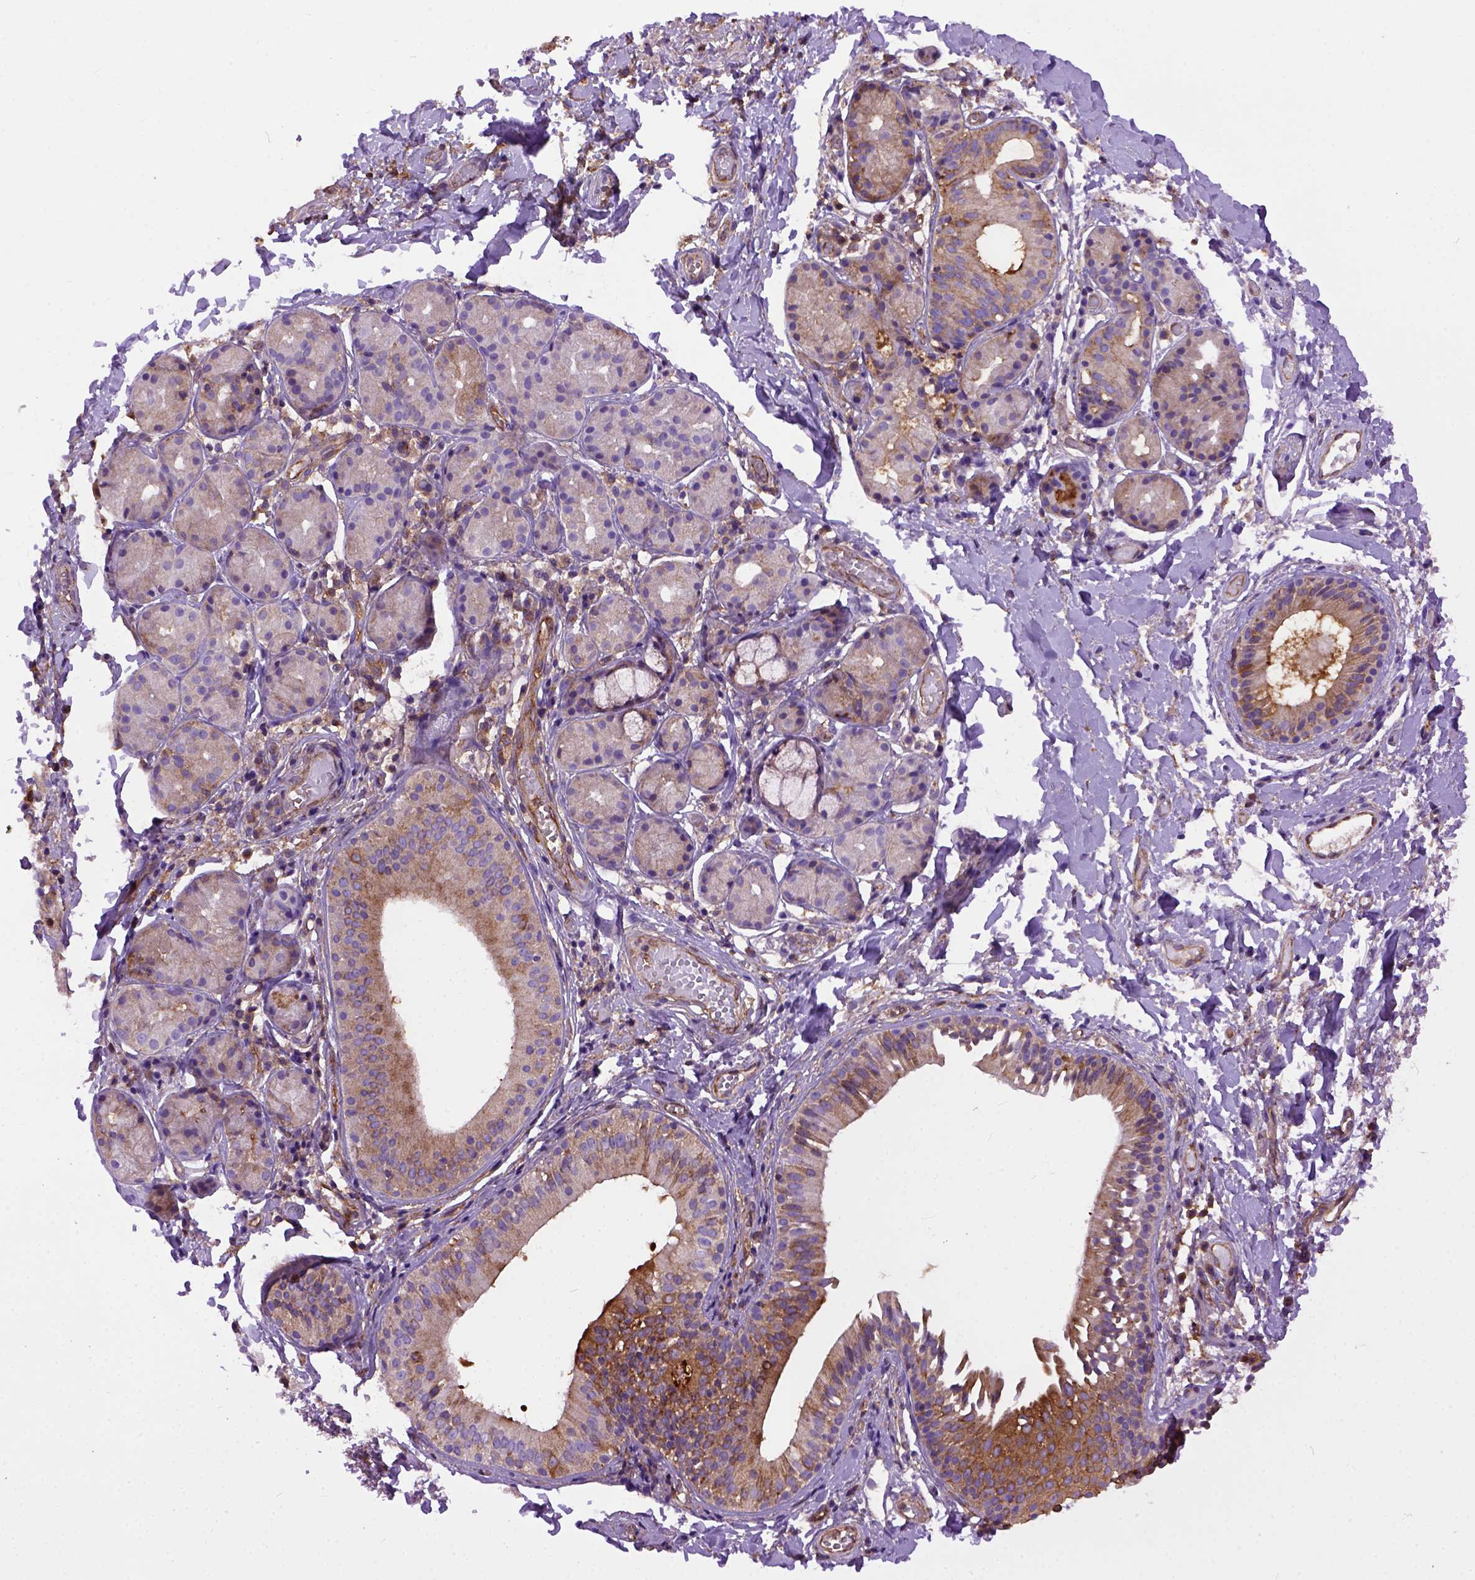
{"staining": {"intensity": "strong", "quantity": ">75%", "location": "cytoplasmic/membranous"}, "tissue": "nasopharynx", "cell_type": "Respiratory epithelial cells", "image_type": "normal", "snomed": [{"axis": "morphology", "description": "Normal tissue, NOS"}, {"axis": "morphology", "description": "Basal cell carcinoma"}, {"axis": "topography", "description": "Cartilage tissue"}, {"axis": "topography", "description": "Nasopharynx"}, {"axis": "topography", "description": "Oral tissue"}], "caption": "Respiratory epithelial cells display high levels of strong cytoplasmic/membranous staining in about >75% of cells in unremarkable human nasopharynx.", "gene": "MVP", "patient": {"sex": "female", "age": 77}}